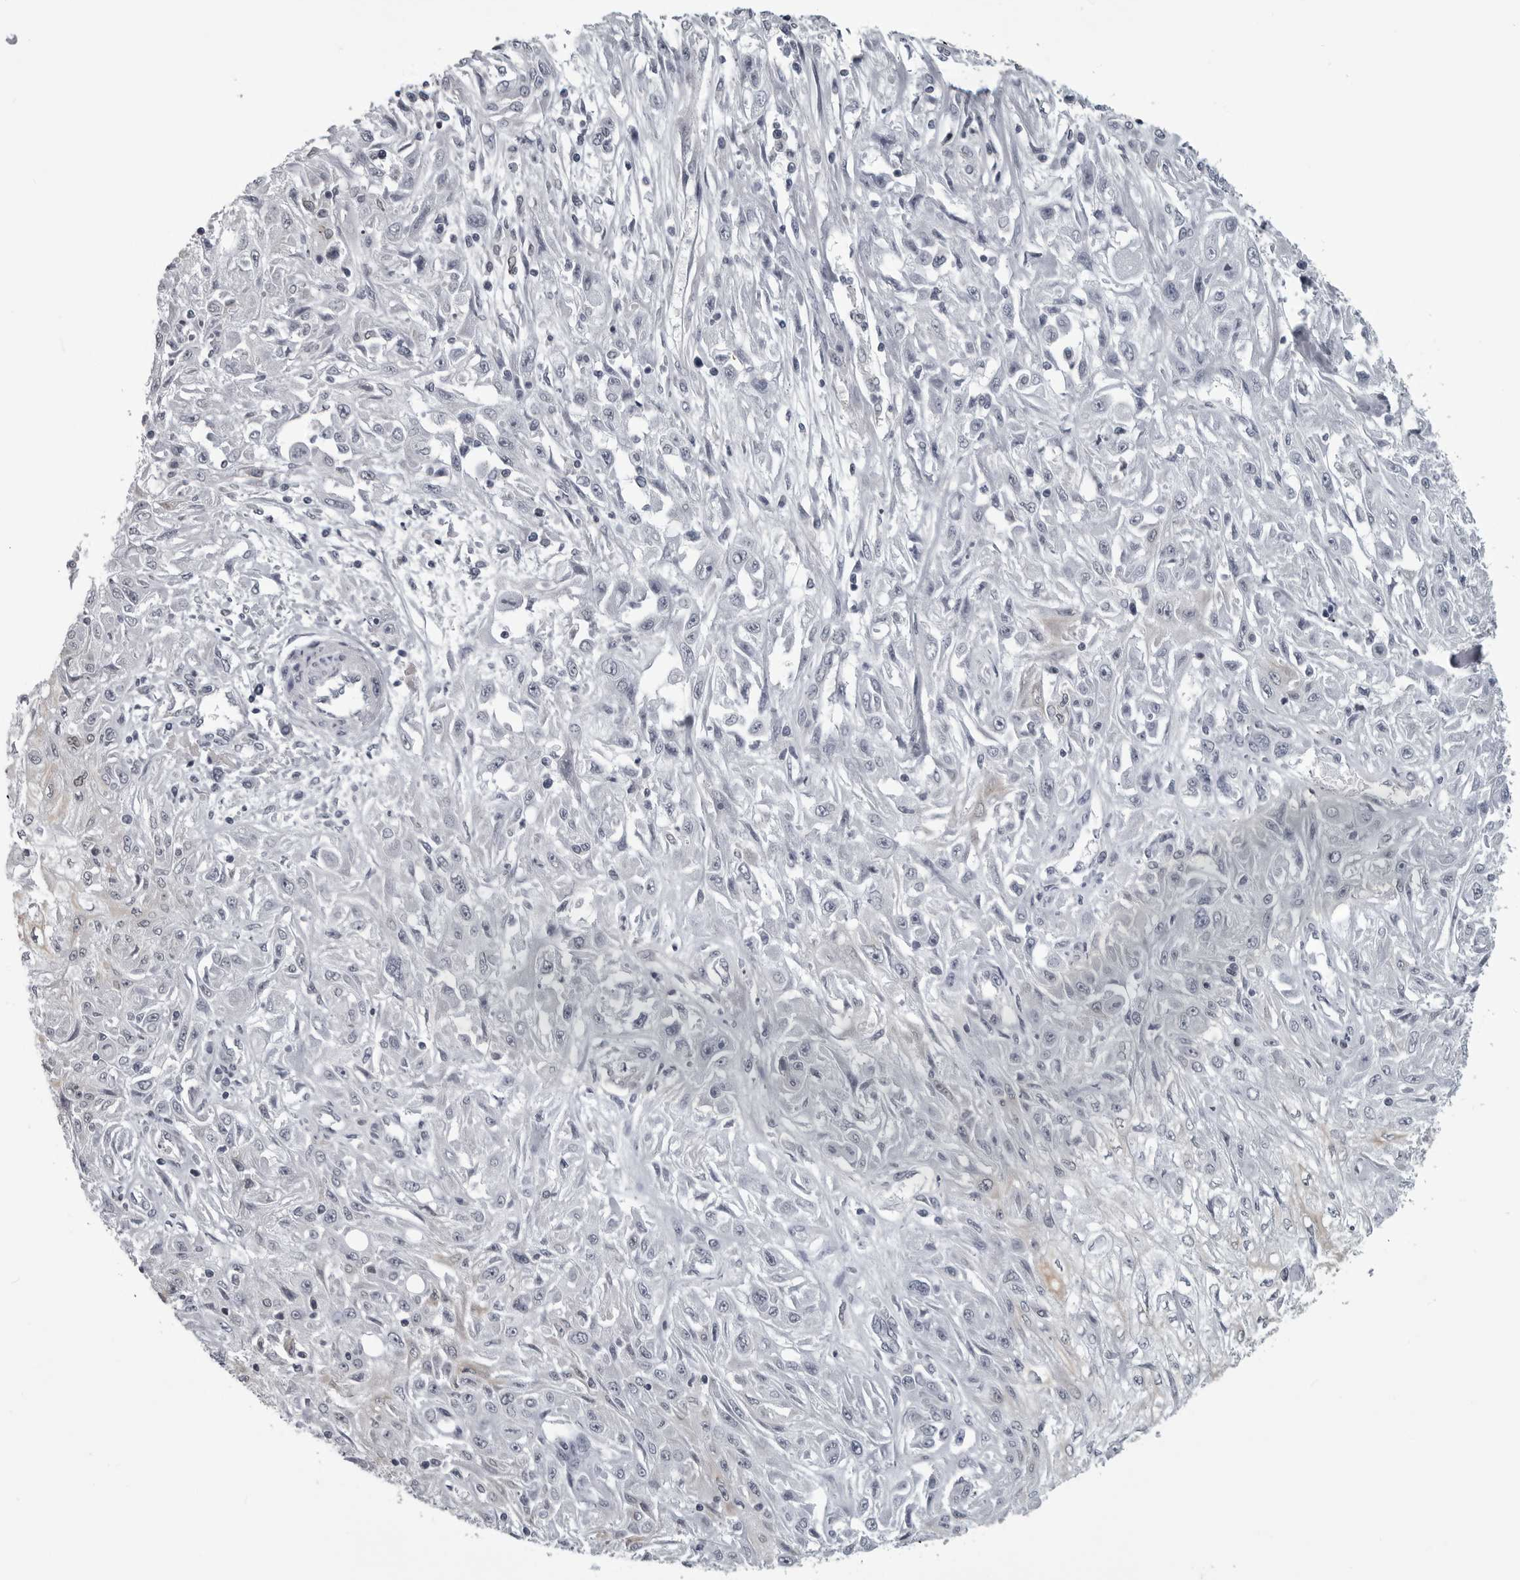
{"staining": {"intensity": "negative", "quantity": "none", "location": "none"}, "tissue": "skin cancer", "cell_type": "Tumor cells", "image_type": "cancer", "snomed": [{"axis": "morphology", "description": "Squamous cell carcinoma, NOS"}, {"axis": "morphology", "description": "Squamous cell carcinoma, metastatic, NOS"}, {"axis": "topography", "description": "Skin"}, {"axis": "topography", "description": "Lymph node"}], "caption": "Immunohistochemical staining of skin squamous cell carcinoma shows no significant expression in tumor cells.", "gene": "LYSMD1", "patient": {"sex": "male", "age": 75}}